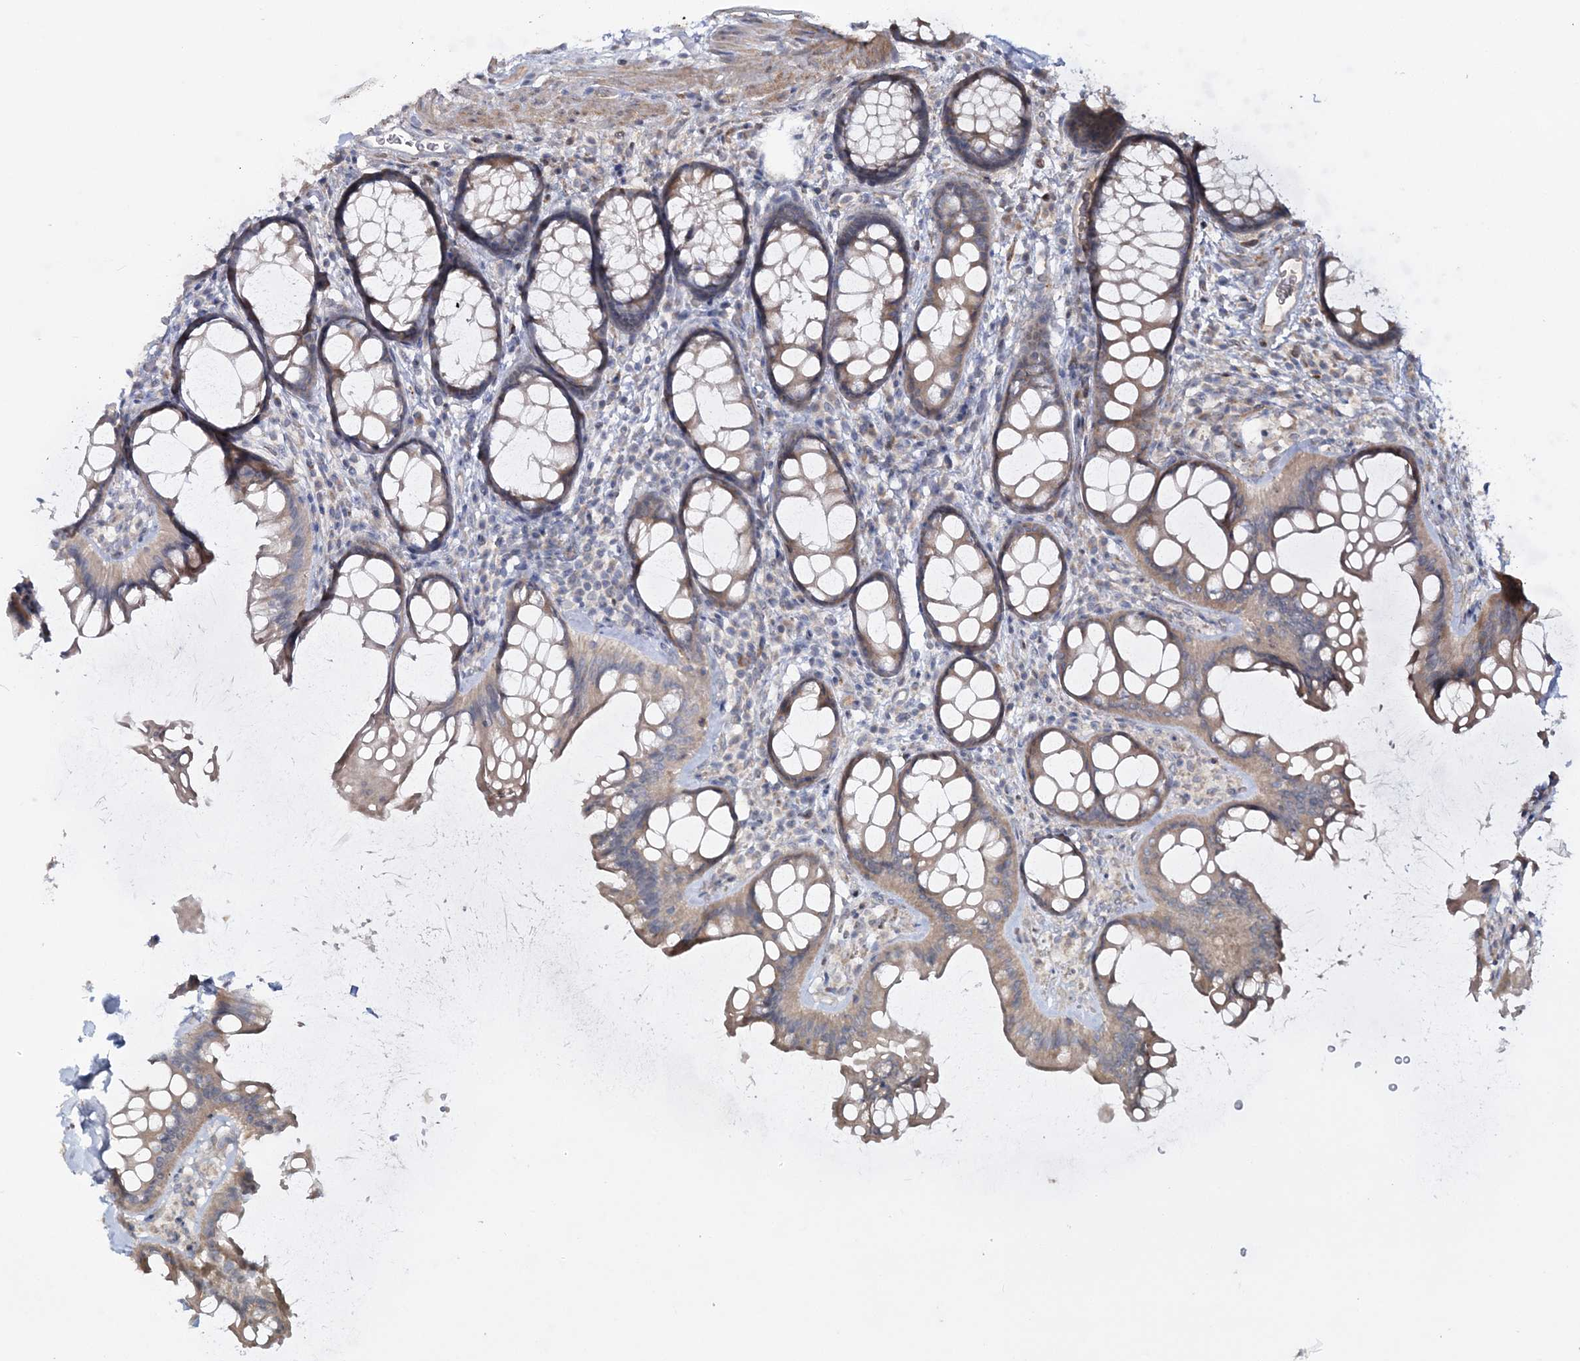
{"staining": {"intensity": "moderate", "quantity": ">75%", "location": "cytoplasmic/membranous"}, "tissue": "colon", "cell_type": "Endothelial cells", "image_type": "normal", "snomed": [{"axis": "morphology", "description": "Normal tissue, NOS"}, {"axis": "topography", "description": "Colon"}], "caption": "Human colon stained with a brown dye displays moderate cytoplasmic/membranous positive positivity in approximately >75% of endothelial cells.", "gene": "MOCS2", "patient": {"sex": "female", "age": 82}}